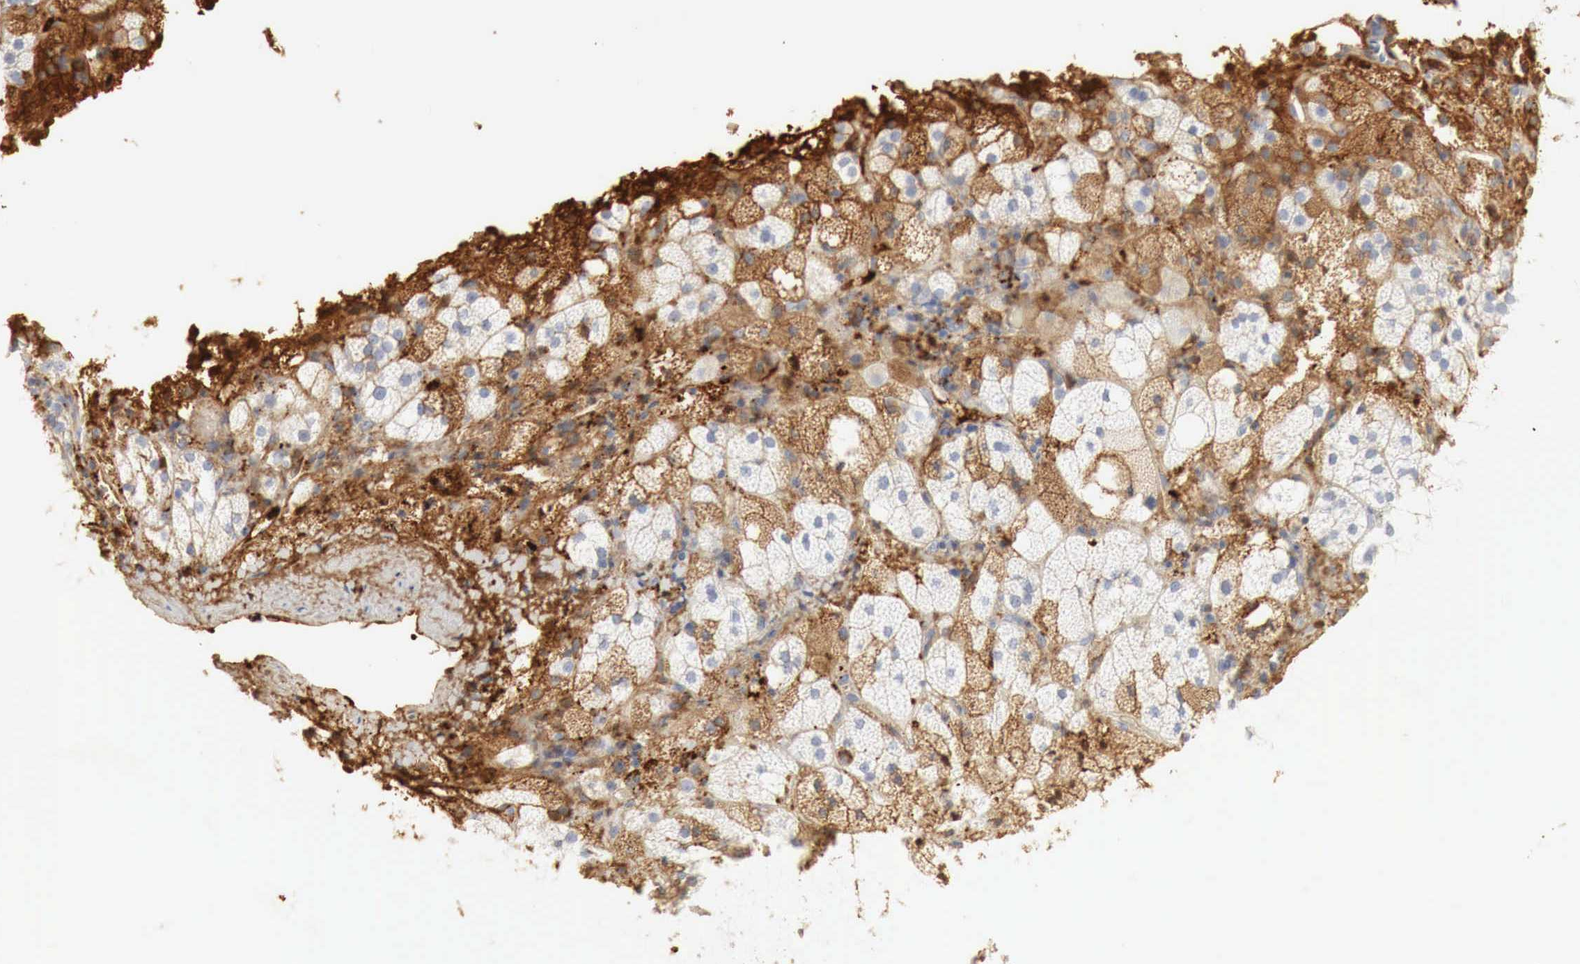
{"staining": {"intensity": "strong", "quantity": ">75%", "location": "cytoplasmic/membranous"}, "tissue": "adrenal gland", "cell_type": "Glandular cells", "image_type": "normal", "snomed": [{"axis": "morphology", "description": "Normal tissue, NOS"}, {"axis": "topography", "description": "Adrenal gland"}], "caption": "DAB (3,3'-diaminobenzidine) immunohistochemical staining of normal adrenal gland displays strong cytoplasmic/membranous protein staining in about >75% of glandular cells.", "gene": "IGLC3", "patient": {"sex": "male", "age": 53}}